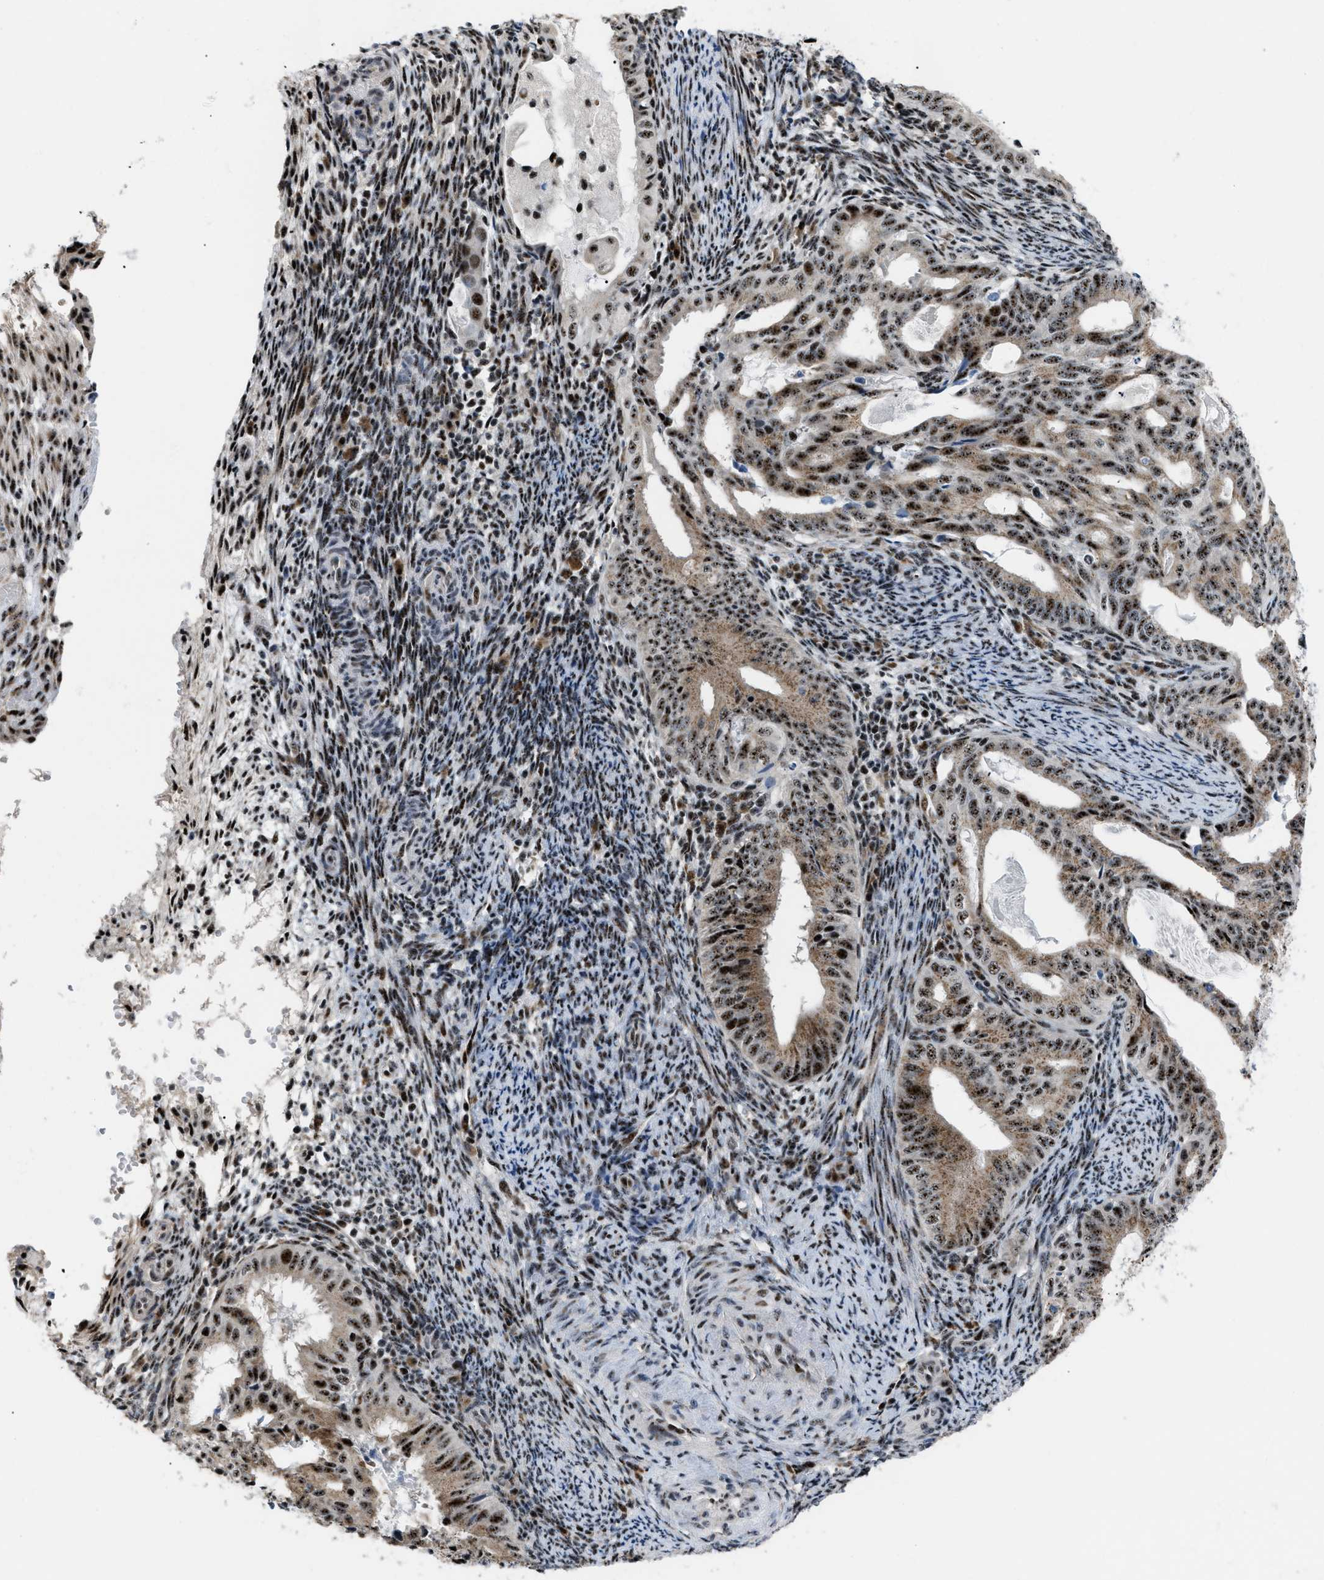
{"staining": {"intensity": "strong", "quantity": ">75%", "location": "cytoplasmic/membranous,nuclear"}, "tissue": "endometrial cancer", "cell_type": "Tumor cells", "image_type": "cancer", "snomed": [{"axis": "morphology", "description": "Adenocarcinoma, NOS"}, {"axis": "topography", "description": "Endometrium"}], "caption": "Endometrial cancer (adenocarcinoma) stained for a protein displays strong cytoplasmic/membranous and nuclear positivity in tumor cells. The protein of interest is stained brown, and the nuclei are stained in blue (DAB IHC with brightfield microscopy, high magnification).", "gene": "CDR2", "patient": {"sex": "female", "age": 58}}